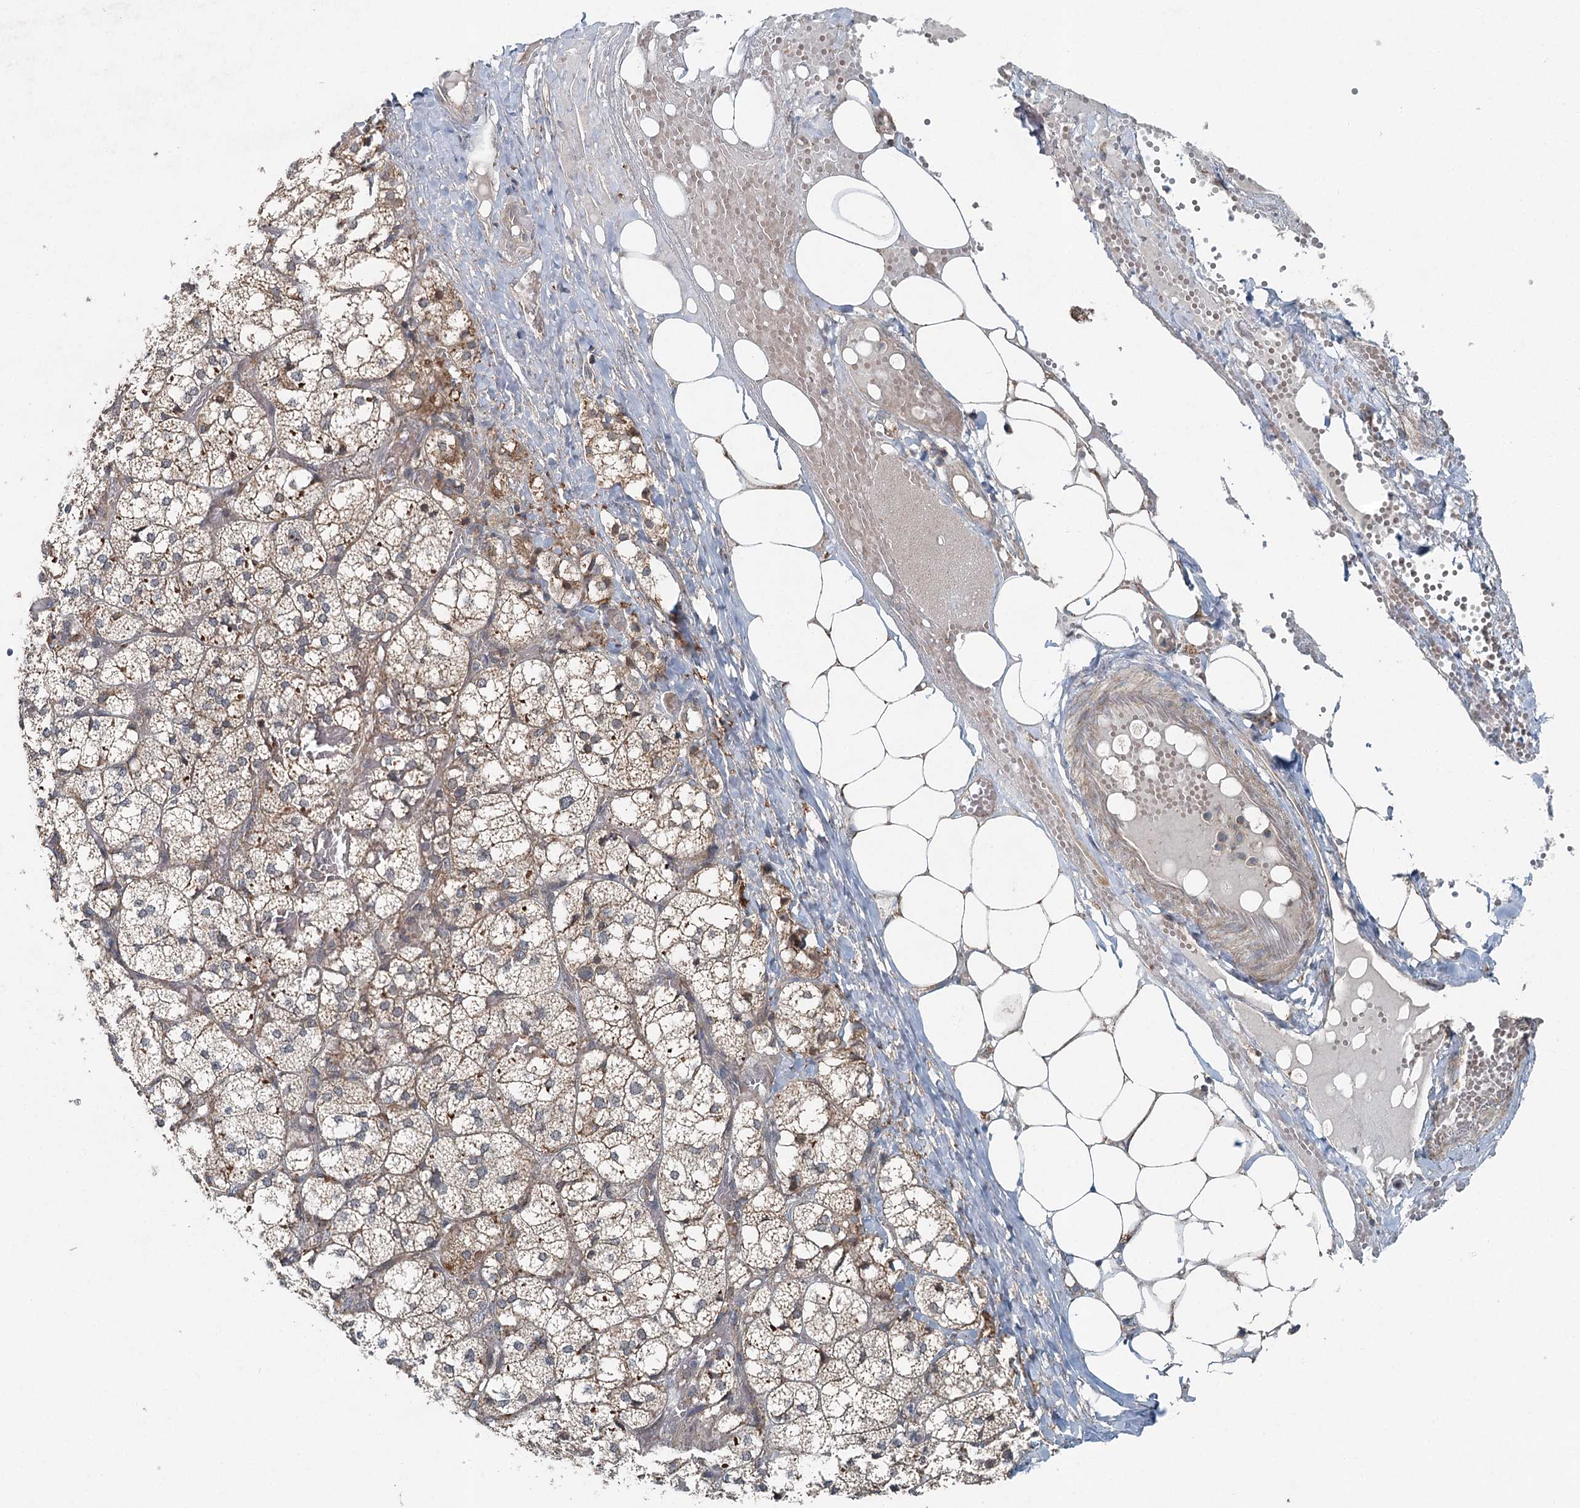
{"staining": {"intensity": "moderate", "quantity": "25%-75%", "location": "cytoplasmic/membranous"}, "tissue": "adrenal gland", "cell_type": "Glandular cells", "image_type": "normal", "snomed": [{"axis": "morphology", "description": "Normal tissue, NOS"}, {"axis": "topography", "description": "Adrenal gland"}], "caption": "High-power microscopy captured an immunohistochemistry (IHC) histopathology image of unremarkable adrenal gland, revealing moderate cytoplasmic/membranous expression in about 25%-75% of glandular cells. (IHC, brightfield microscopy, high magnification).", "gene": "SKIC3", "patient": {"sex": "female", "age": 61}}